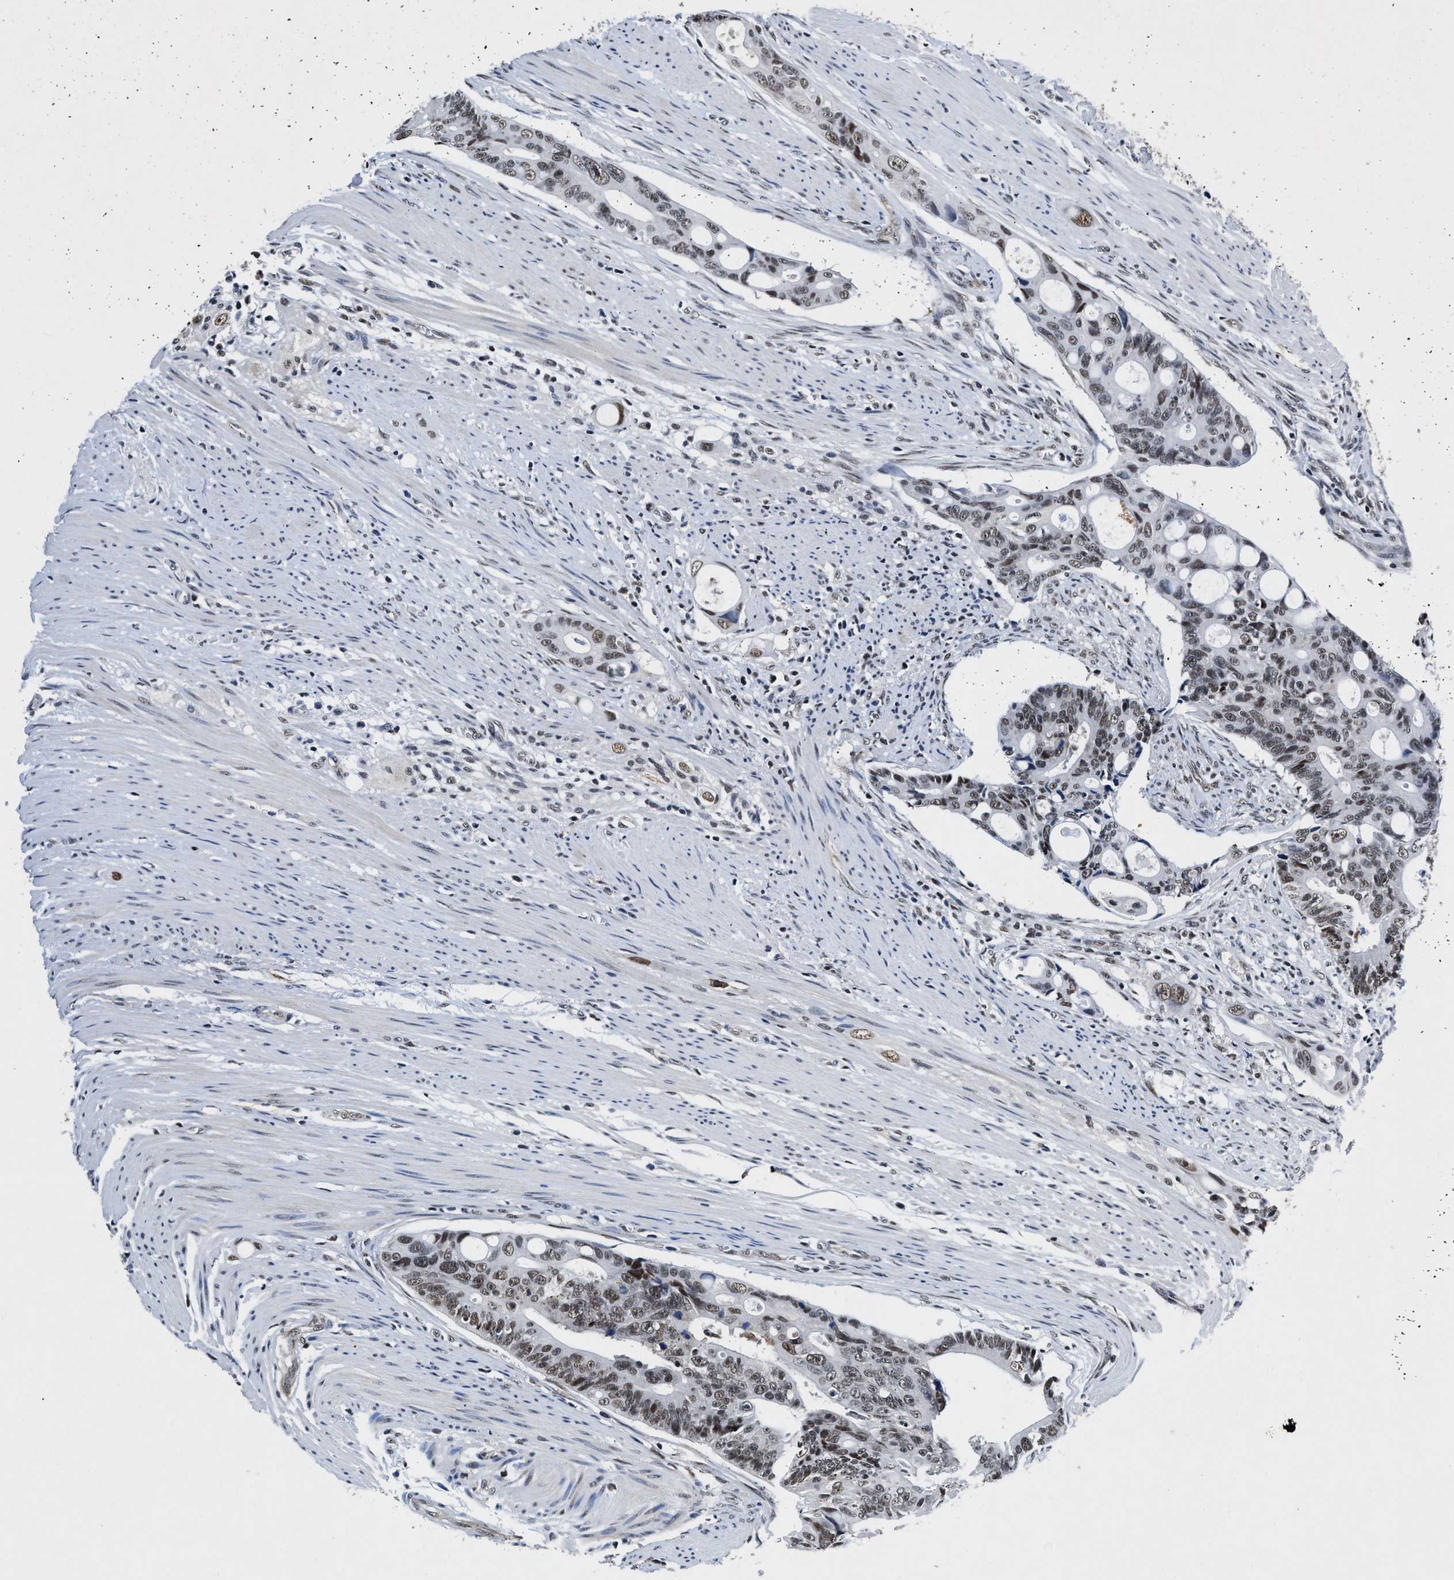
{"staining": {"intensity": "weak", "quantity": ">75%", "location": "nuclear"}, "tissue": "colorectal cancer", "cell_type": "Tumor cells", "image_type": "cancer", "snomed": [{"axis": "morphology", "description": "Adenocarcinoma, NOS"}, {"axis": "topography", "description": "Colon"}], "caption": "DAB (3,3'-diaminobenzidine) immunohistochemical staining of human colorectal cancer (adenocarcinoma) demonstrates weak nuclear protein expression in approximately >75% of tumor cells.", "gene": "CCNE1", "patient": {"sex": "female", "age": 57}}